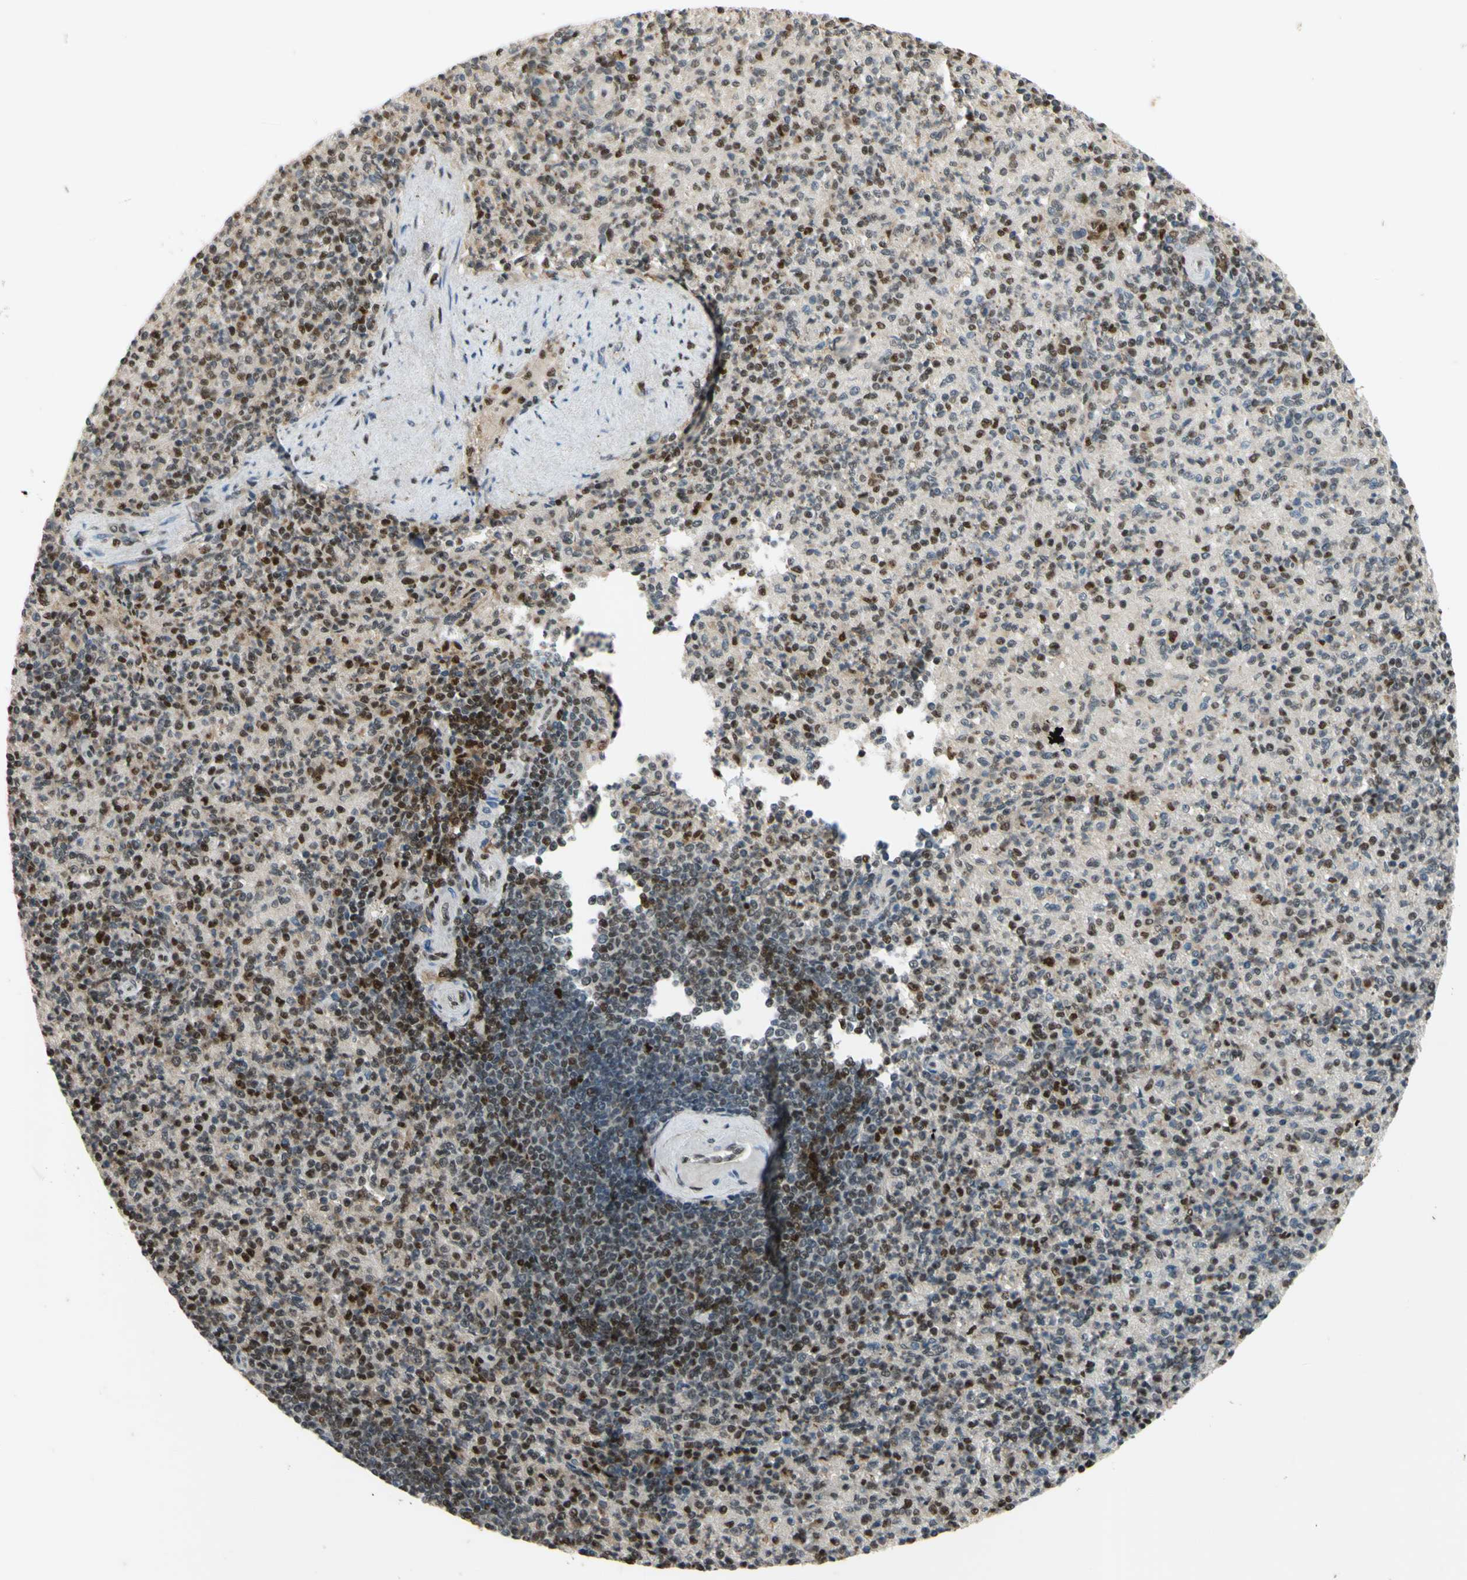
{"staining": {"intensity": "strong", "quantity": ">75%", "location": "cytoplasmic/membranous,nuclear"}, "tissue": "spleen", "cell_type": "Cells in red pulp", "image_type": "normal", "snomed": [{"axis": "morphology", "description": "Normal tissue, NOS"}, {"axis": "topography", "description": "Spleen"}], "caption": "Normal spleen shows strong cytoplasmic/membranous,nuclear staining in about >75% of cells in red pulp, visualized by immunohistochemistry.", "gene": "FKBP5", "patient": {"sex": "female", "age": 74}}